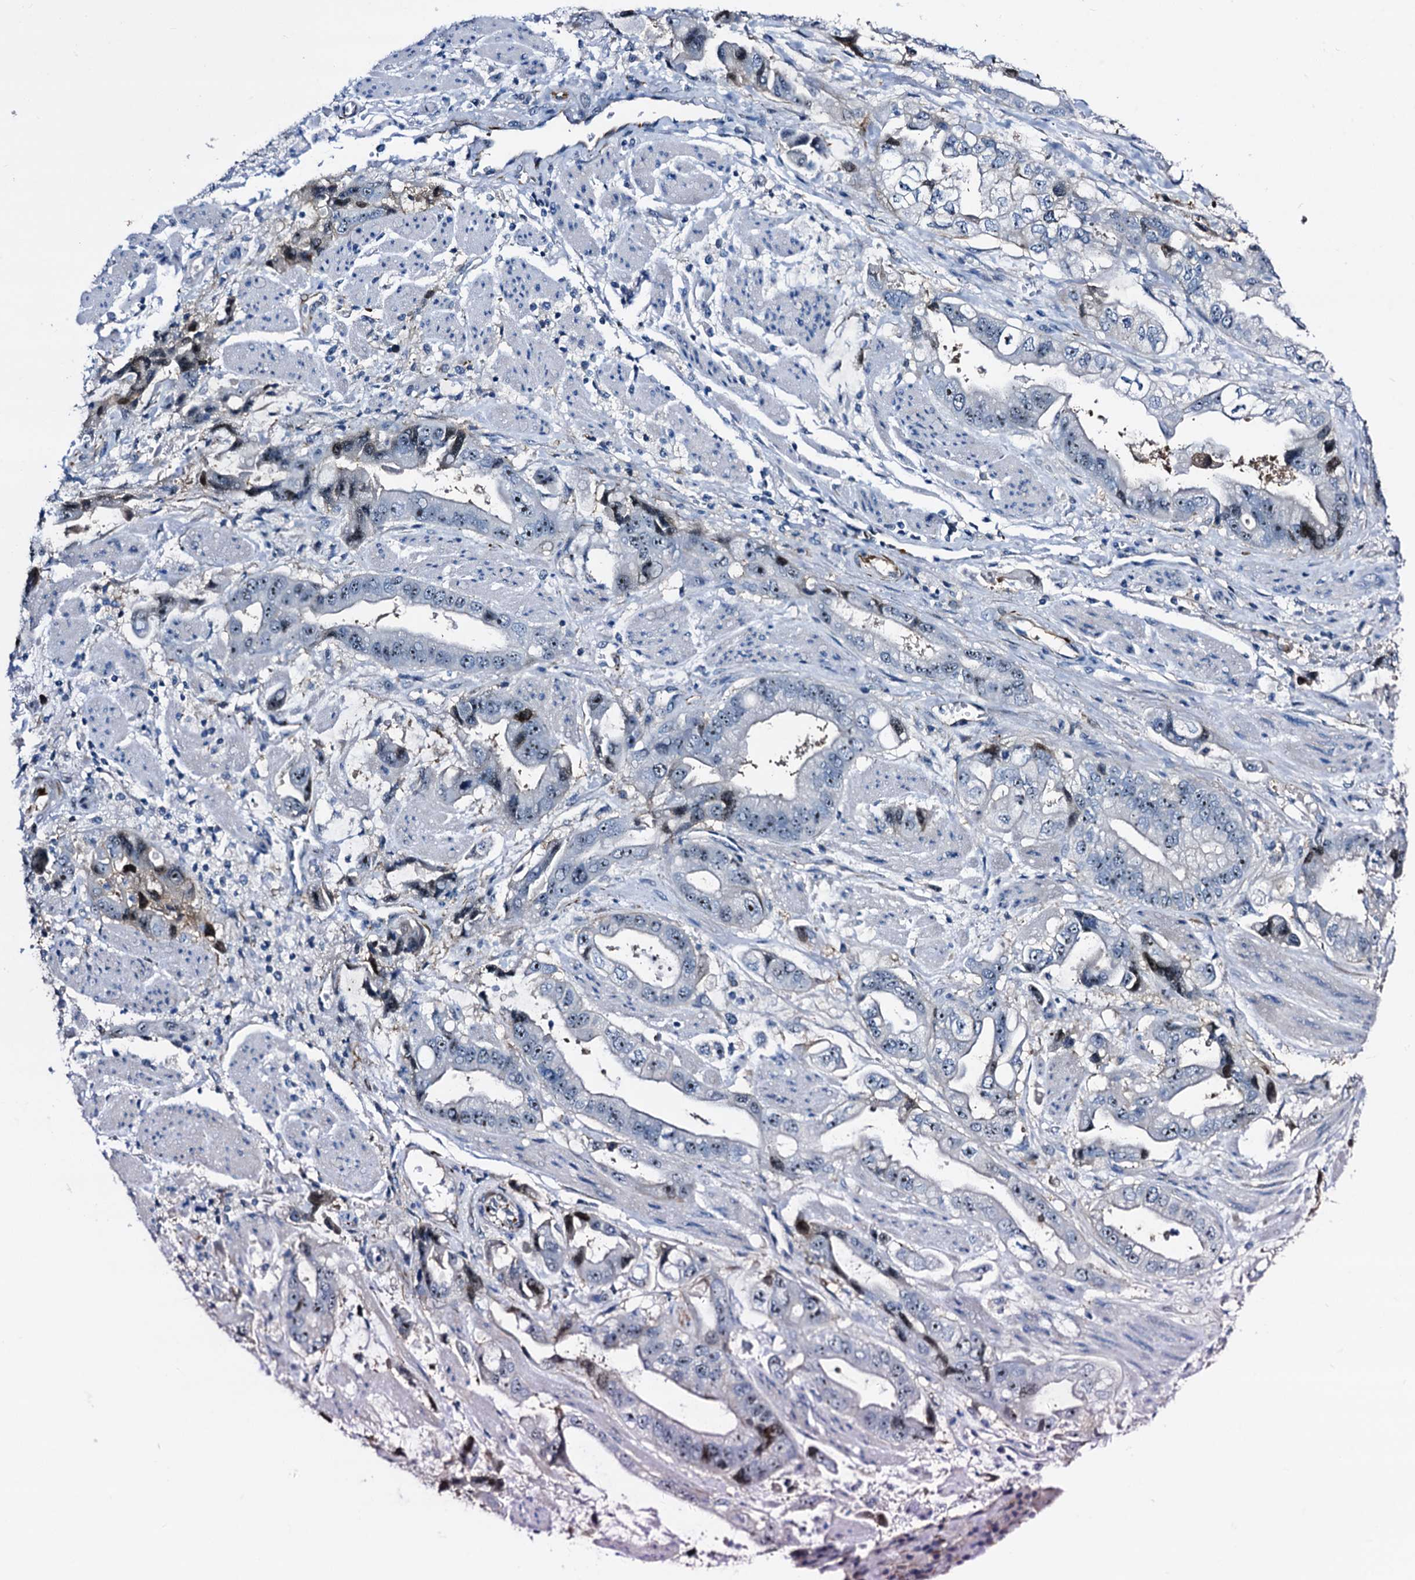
{"staining": {"intensity": "weak", "quantity": "<25%", "location": "nuclear"}, "tissue": "stomach cancer", "cell_type": "Tumor cells", "image_type": "cancer", "snomed": [{"axis": "morphology", "description": "Adenocarcinoma, NOS"}, {"axis": "topography", "description": "Stomach"}], "caption": "IHC of human stomach cancer (adenocarcinoma) shows no expression in tumor cells. (DAB (3,3'-diaminobenzidine) immunohistochemistry, high magnification).", "gene": "EMG1", "patient": {"sex": "male", "age": 62}}